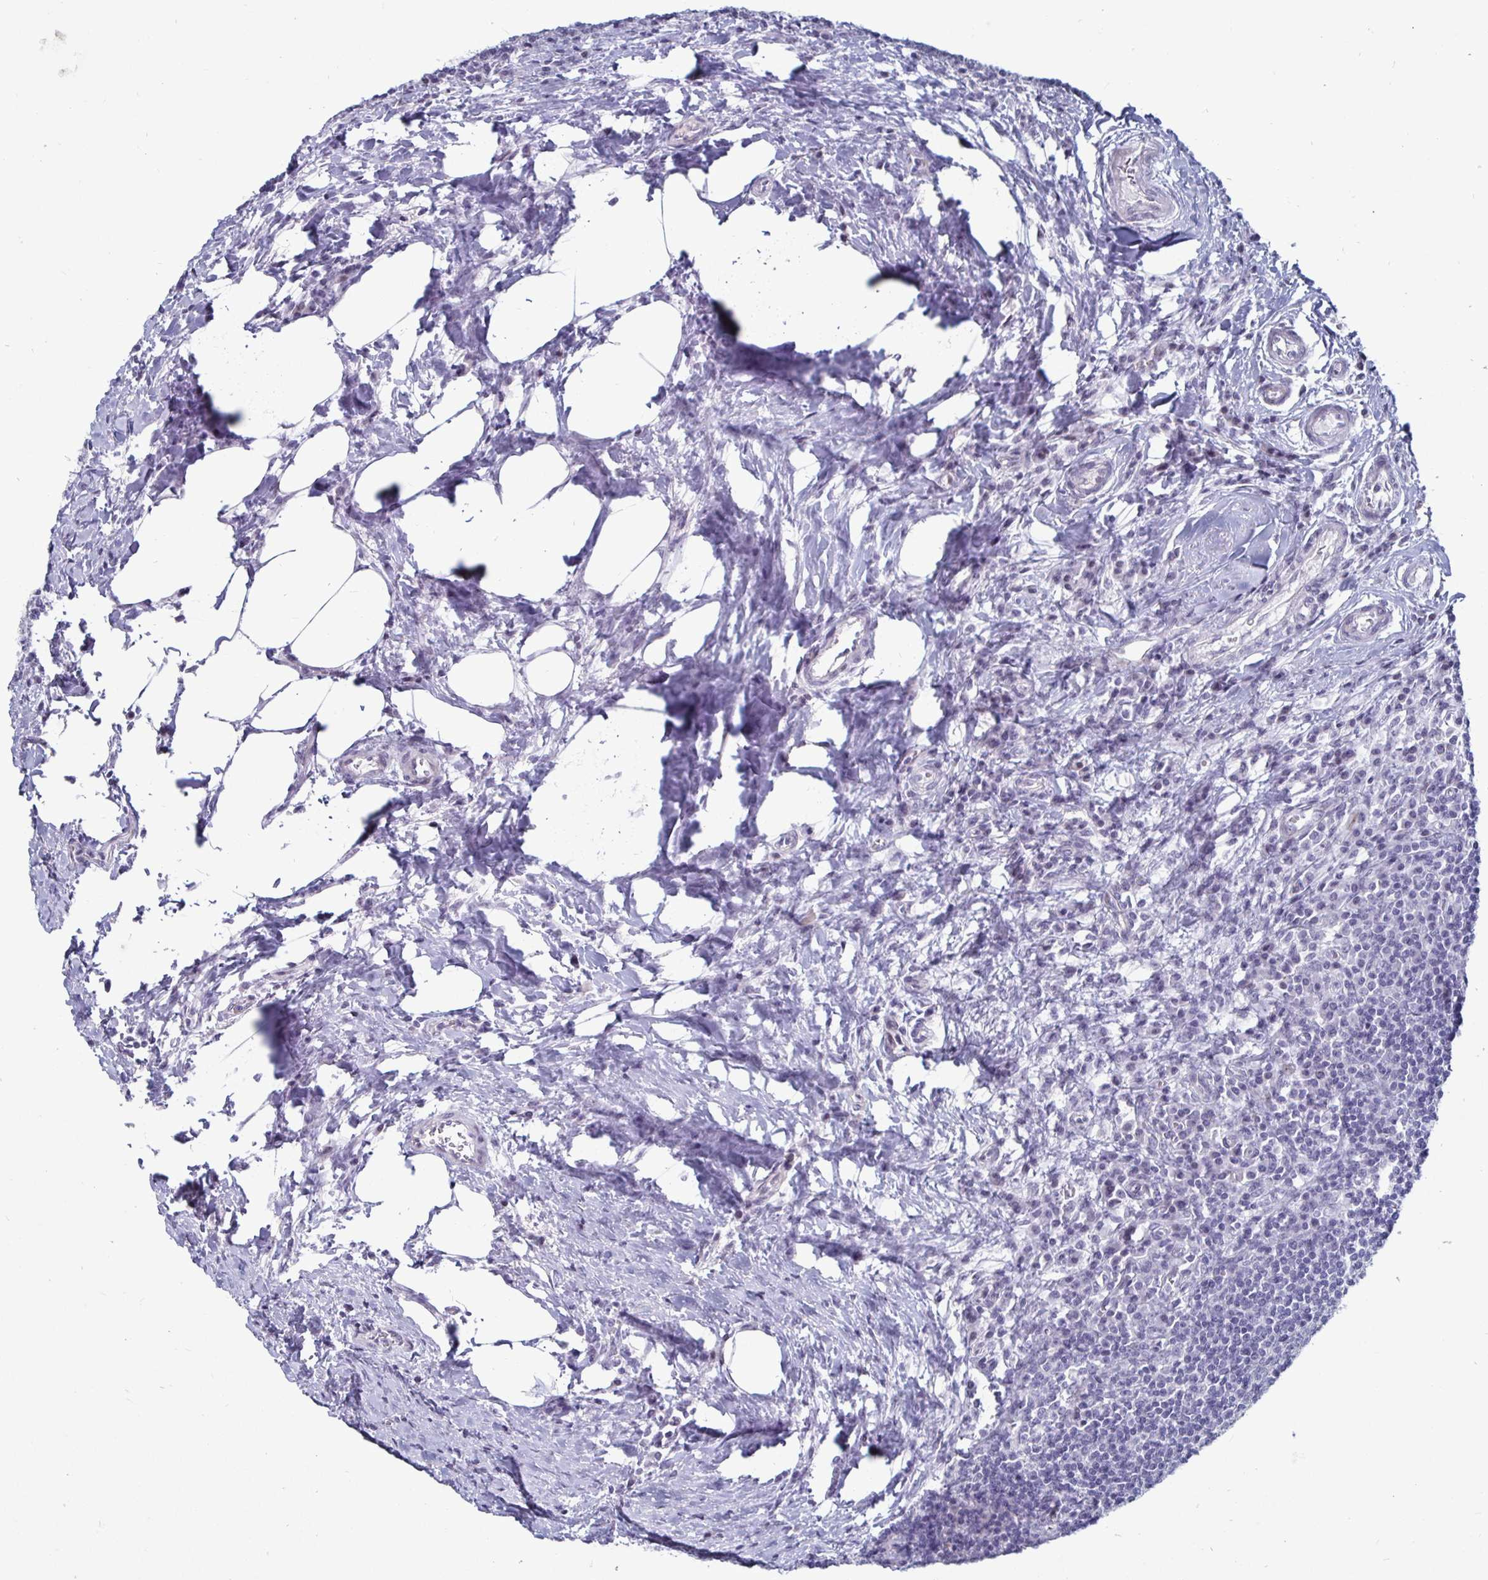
{"staining": {"intensity": "negative", "quantity": "none", "location": "none"}, "tissue": "lymph node", "cell_type": "Non-germinal center cells", "image_type": "normal", "snomed": [{"axis": "morphology", "description": "Normal tissue, NOS"}, {"axis": "topography", "description": "Lymph node"}], "caption": "The image exhibits no staining of non-germinal center cells in normal lymph node.", "gene": "OOSP2", "patient": {"sex": "male", "age": 67}}